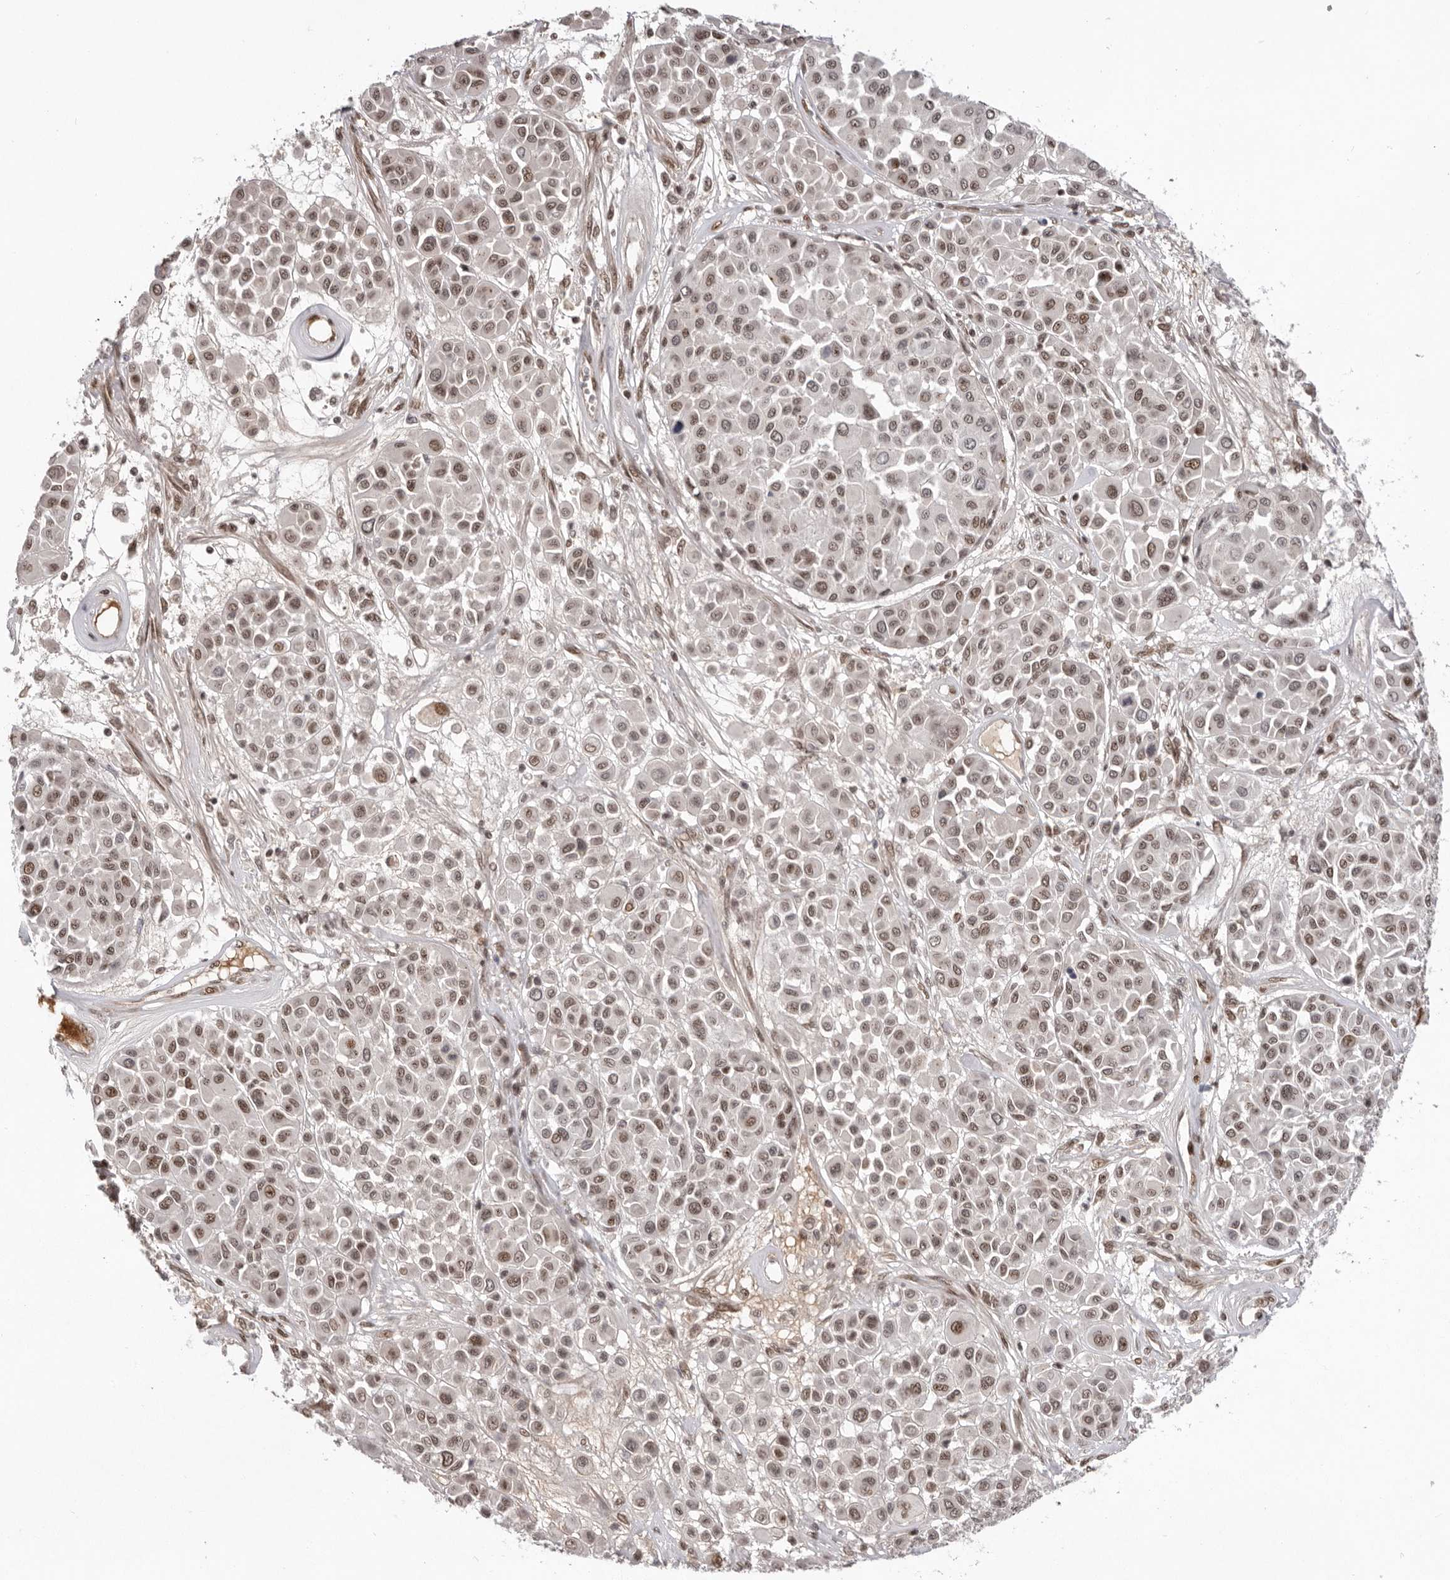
{"staining": {"intensity": "moderate", "quantity": "25%-75%", "location": "nuclear"}, "tissue": "melanoma", "cell_type": "Tumor cells", "image_type": "cancer", "snomed": [{"axis": "morphology", "description": "Malignant melanoma, Metastatic site"}, {"axis": "topography", "description": "Soft tissue"}], "caption": "Malignant melanoma (metastatic site) was stained to show a protein in brown. There is medium levels of moderate nuclear expression in about 25%-75% of tumor cells. The protein of interest is stained brown, and the nuclei are stained in blue (DAB (3,3'-diaminobenzidine) IHC with brightfield microscopy, high magnification).", "gene": "CHTOP", "patient": {"sex": "male", "age": 41}}